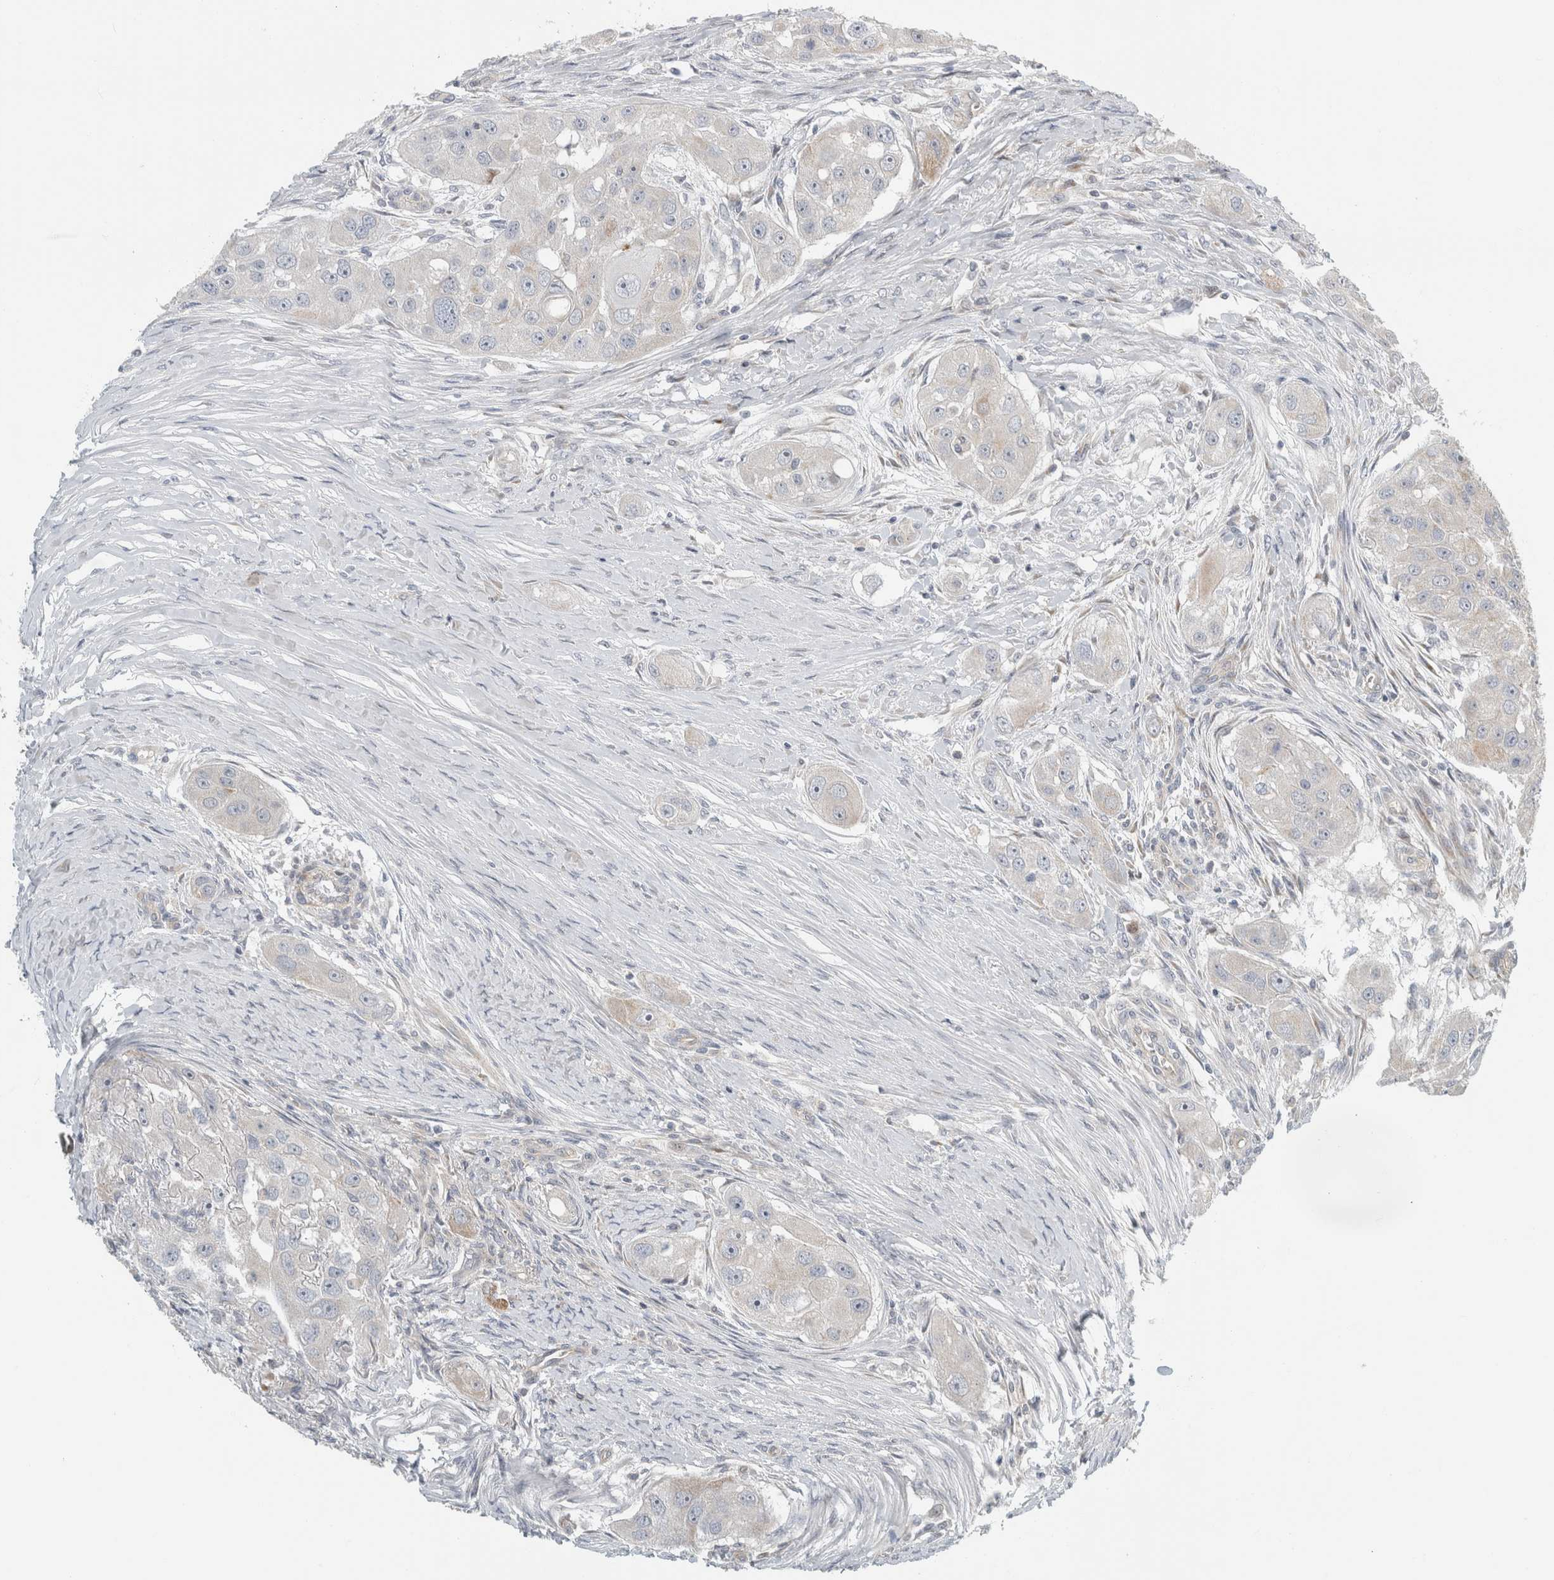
{"staining": {"intensity": "negative", "quantity": "none", "location": "none"}, "tissue": "head and neck cancer", "cell_type": "Tumor cells", "image_type": "cancer", "snomed": [{"axis": "morphology", "description": "Normal tissue, NOS"}, {"axis": "morphology", "description": "Squamous cell carcinoma, NOS"}, {"axis": "topography", "description": "Skeletal muscle"}, {"axis": "topography", "description": "Head-Neck"}], "caption": "DAB immunohistochemical staining of human head and neck squamous cell carcinoma displays no significant positivity in tumor cells.", "gene": "KPNA5", "patient": {"sex": "male", "age": 51}}